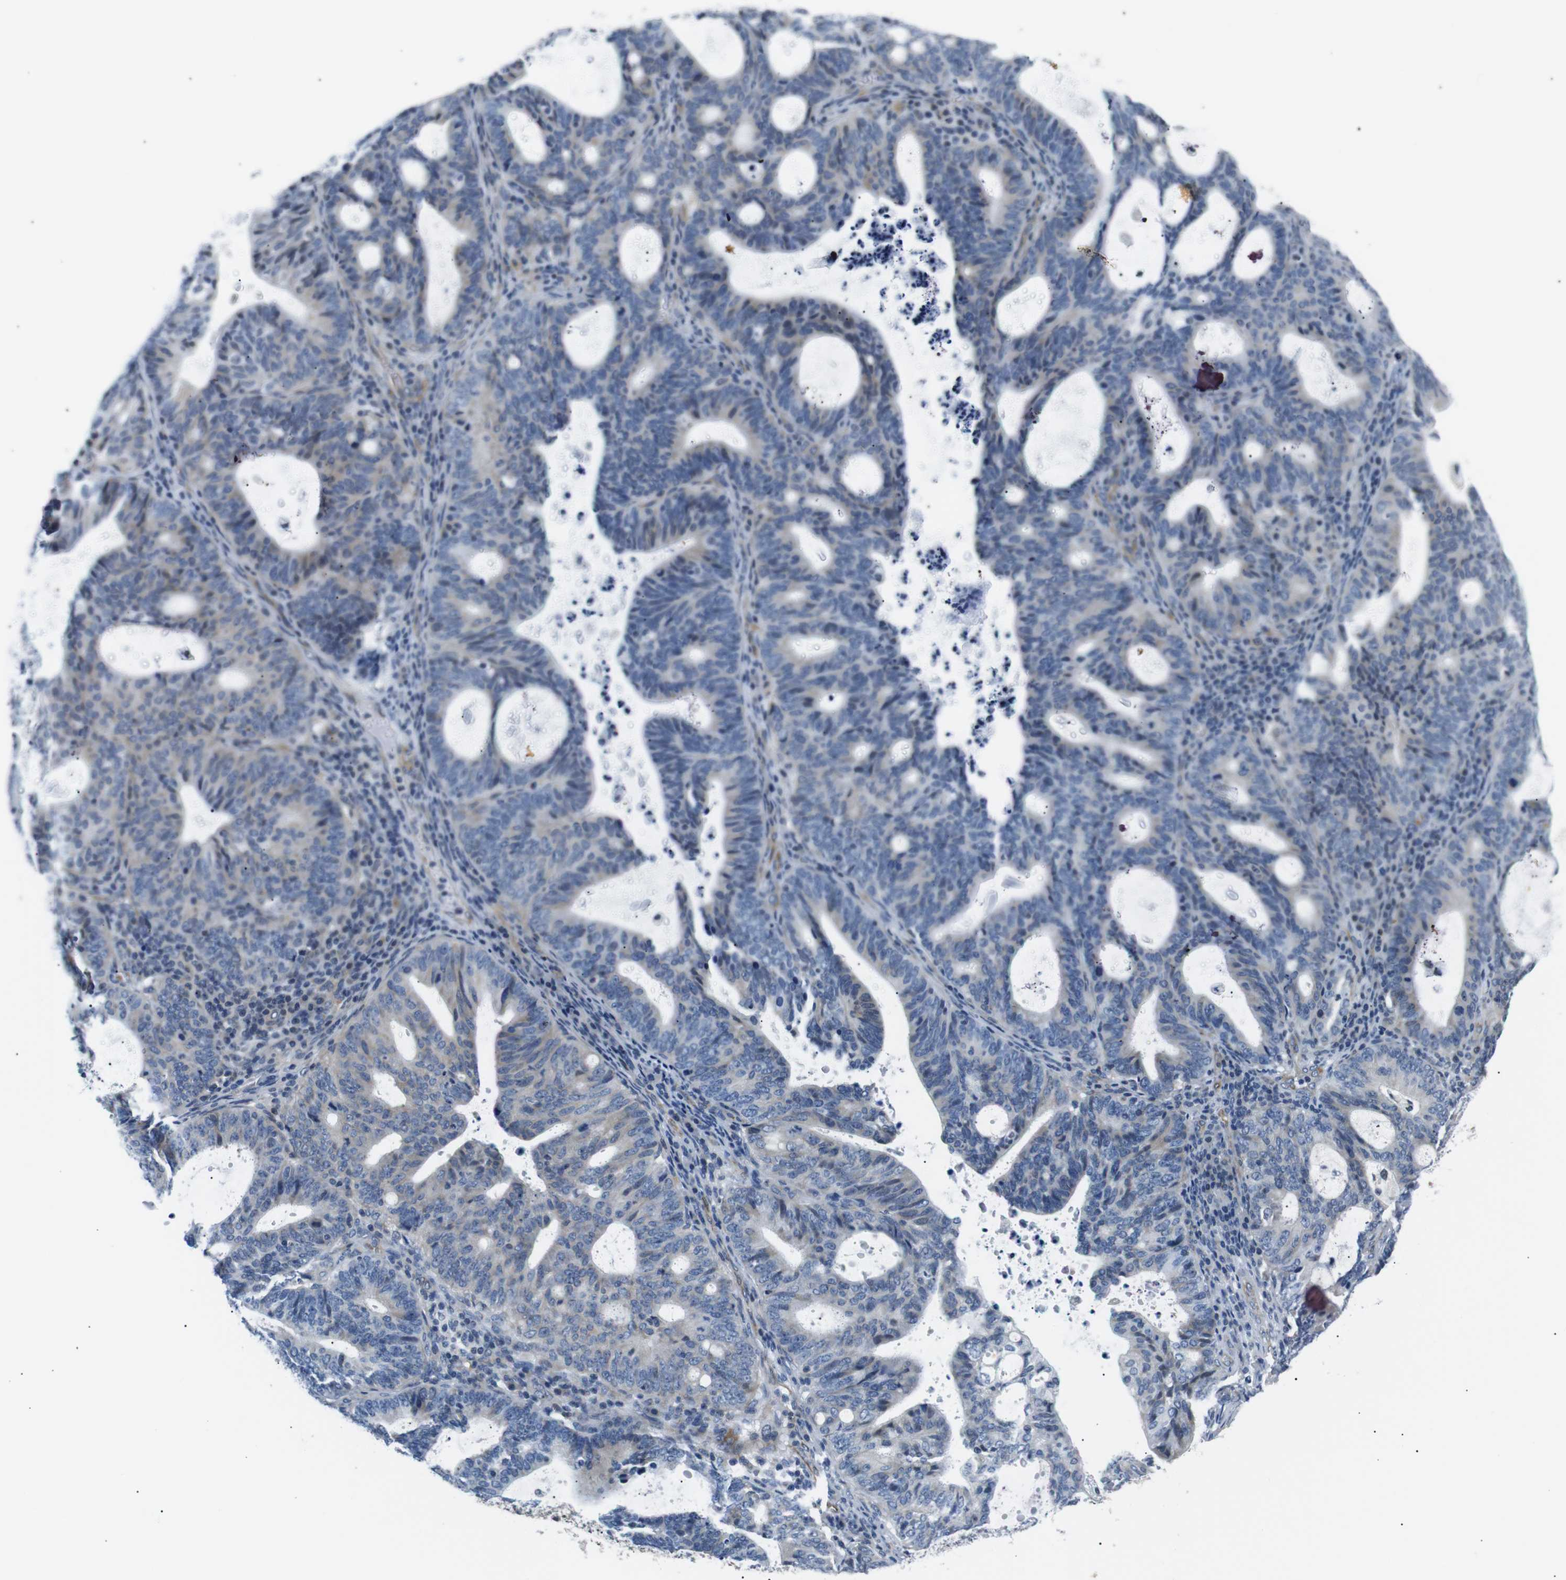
{"staining": {"intensity": "weak", "quantity": "25%-75%", "location": "cytoplasmic/membranous"}, "tissue": "endometrial cancer", "cell_type": "Tumor cells", "image_type": "cancer", "snomed": [{"axis": "morphology", "description": "Adenocarcinoma, NOS"}, {"axis": "topography", "description": "Uterus"}], "caption": "Immunohistochemistry (DAB) staining of adenocarcinoma (endometrial) demonstrates weak cytoplasmic/membranous protein staining in about 25%-75% of tumor cells.", "gene": "TAFA1", "patient": {"sex": "female", "age": 83}}